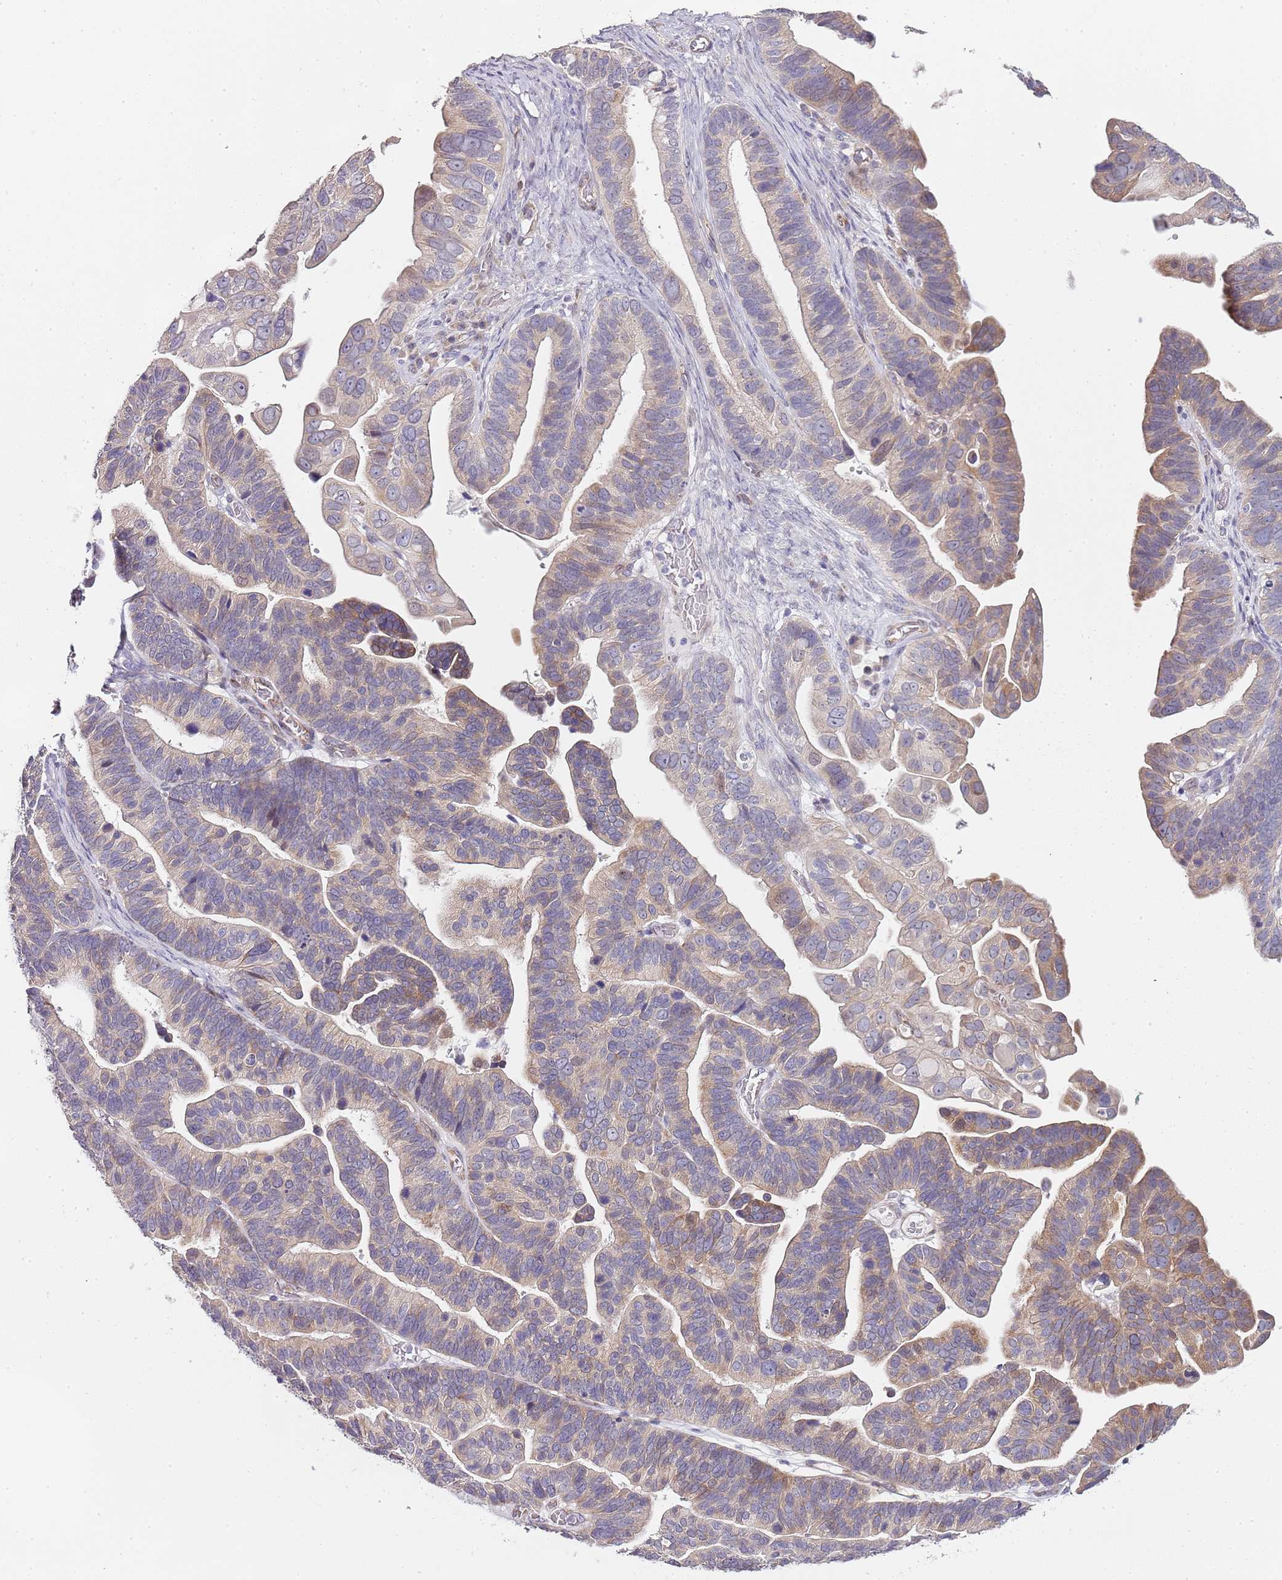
{"staining": {"intensity": "weak", "quantity": "25%-75%", "location": "cytoplasmic/membranous"}, "tissue": "ovarian cancer", "cell_type": "Tumor cells", "image_type": "cancer", "snomed": [{"axis": "morphology", "description": "Cystadenocarcinoma, serous, NOS"}, {"axis": "topography", "description": "Ovary"}], "caption": "About 25%-75% of tumor cells in ovarian cancer (serous cystadenocarcinoma) show weak cytoplasmic/membranous protein positivity as visualized by brown immunohistochemical staining.", "gene": "TBC1D9", "patient": {"sex": "female", "age": 56}}